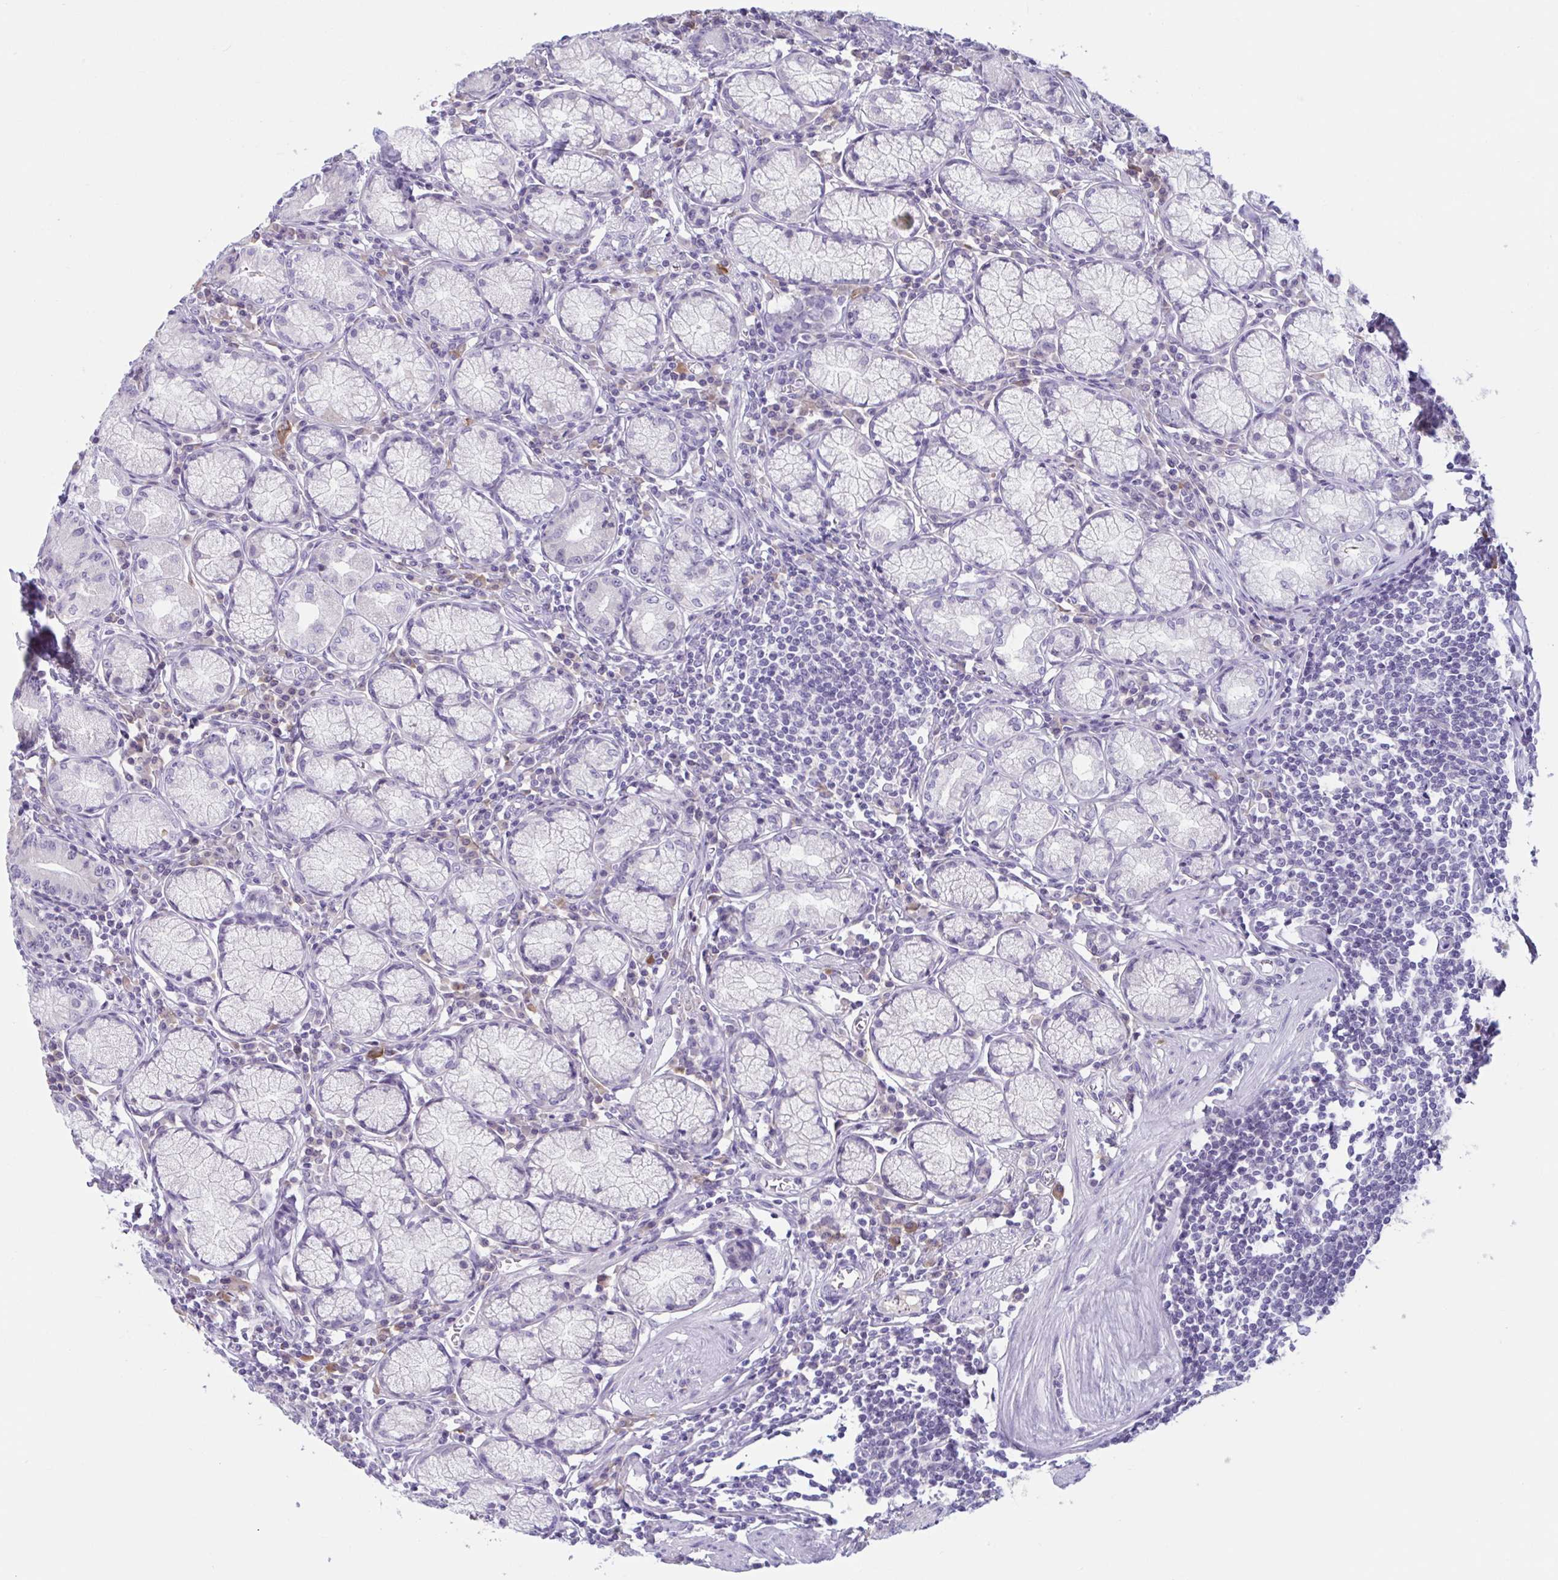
{"staining": {"intensity": "weak", "quantity": "<25%", "location": "cytoplasmic/membranous"}, "tissue": "stomach", "cell_type": "Glandular cells", "image_type": "normal", "snomed": [{"axis": "morphology", "description": "Normal tissue, NOS"}, {"axis": "topography", "description": "Stomach"}], "caption": "Immunohistochemistry (IHC) image of benign stomach: human stomach stained with DAB shows no significant protein staining in glandular cells.", "gene": "WNT9B", "patient": {"sex": "male", "age": 55}}